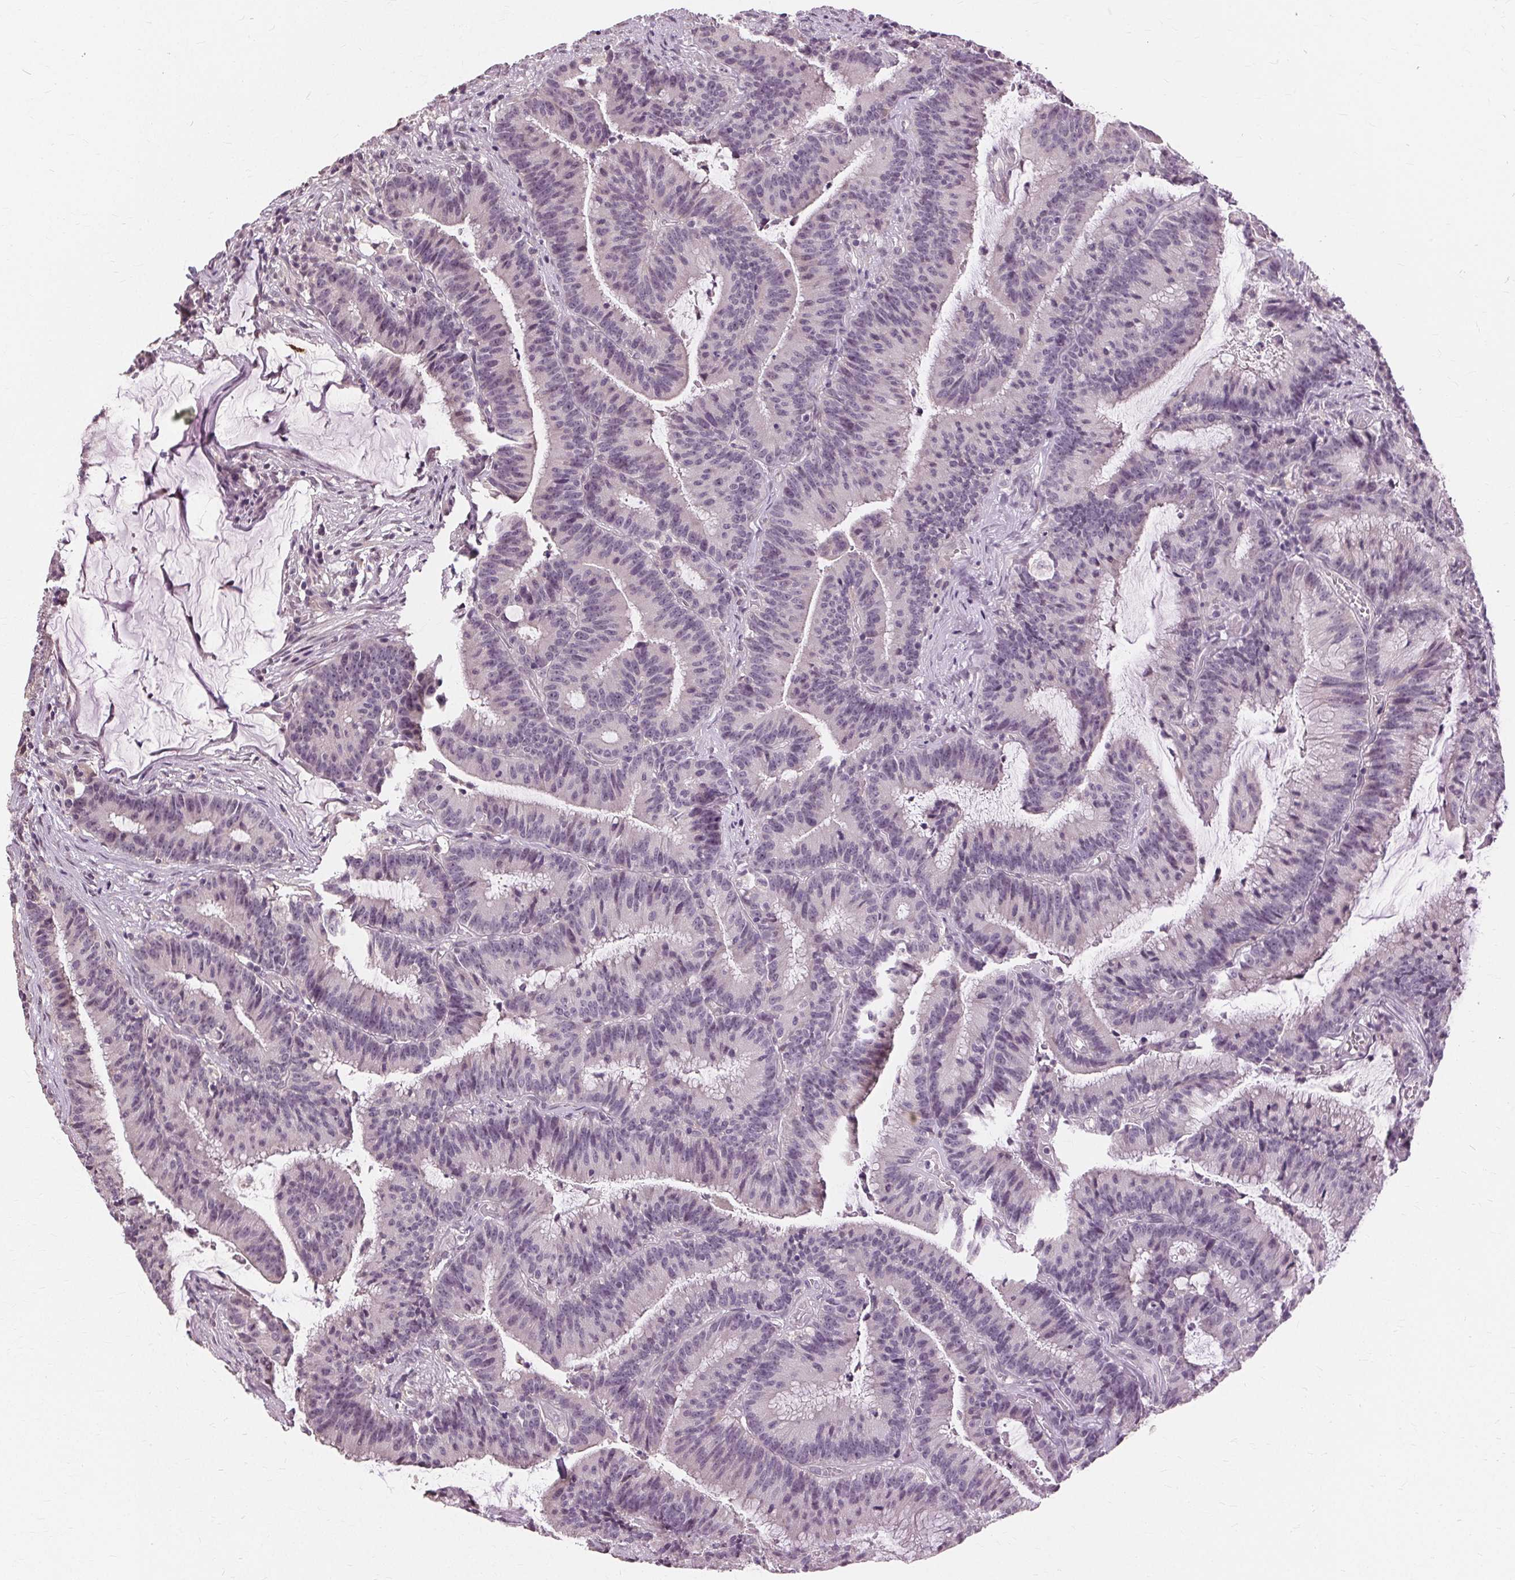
{"staining": {"intensity": "negative", "quantity": "none", "location": "none"}, "tissue": "colorectal cancer", "cell_type": "Tumor cells", "image_type": "cancer", "snomed": [{"axis": "morphology", "description": "Adenocarcinoma, NOS"}, {"axis": "topography", "description": "Colon"}], "caption": "A high-resolution micrograph shows IHC staining of colorectal cancer (adenocarcinoma), which shows no significant expression in tumor cells. The staining was performed using DAB (3,3'-diaminobenzidine) to visualize the protein expression in brown, while the nuclei were stained in blue with hematoxylin (Magnification: 20x).", "gene": "SIGLEC6", "patient": {"sex": "female", "age": 78}}